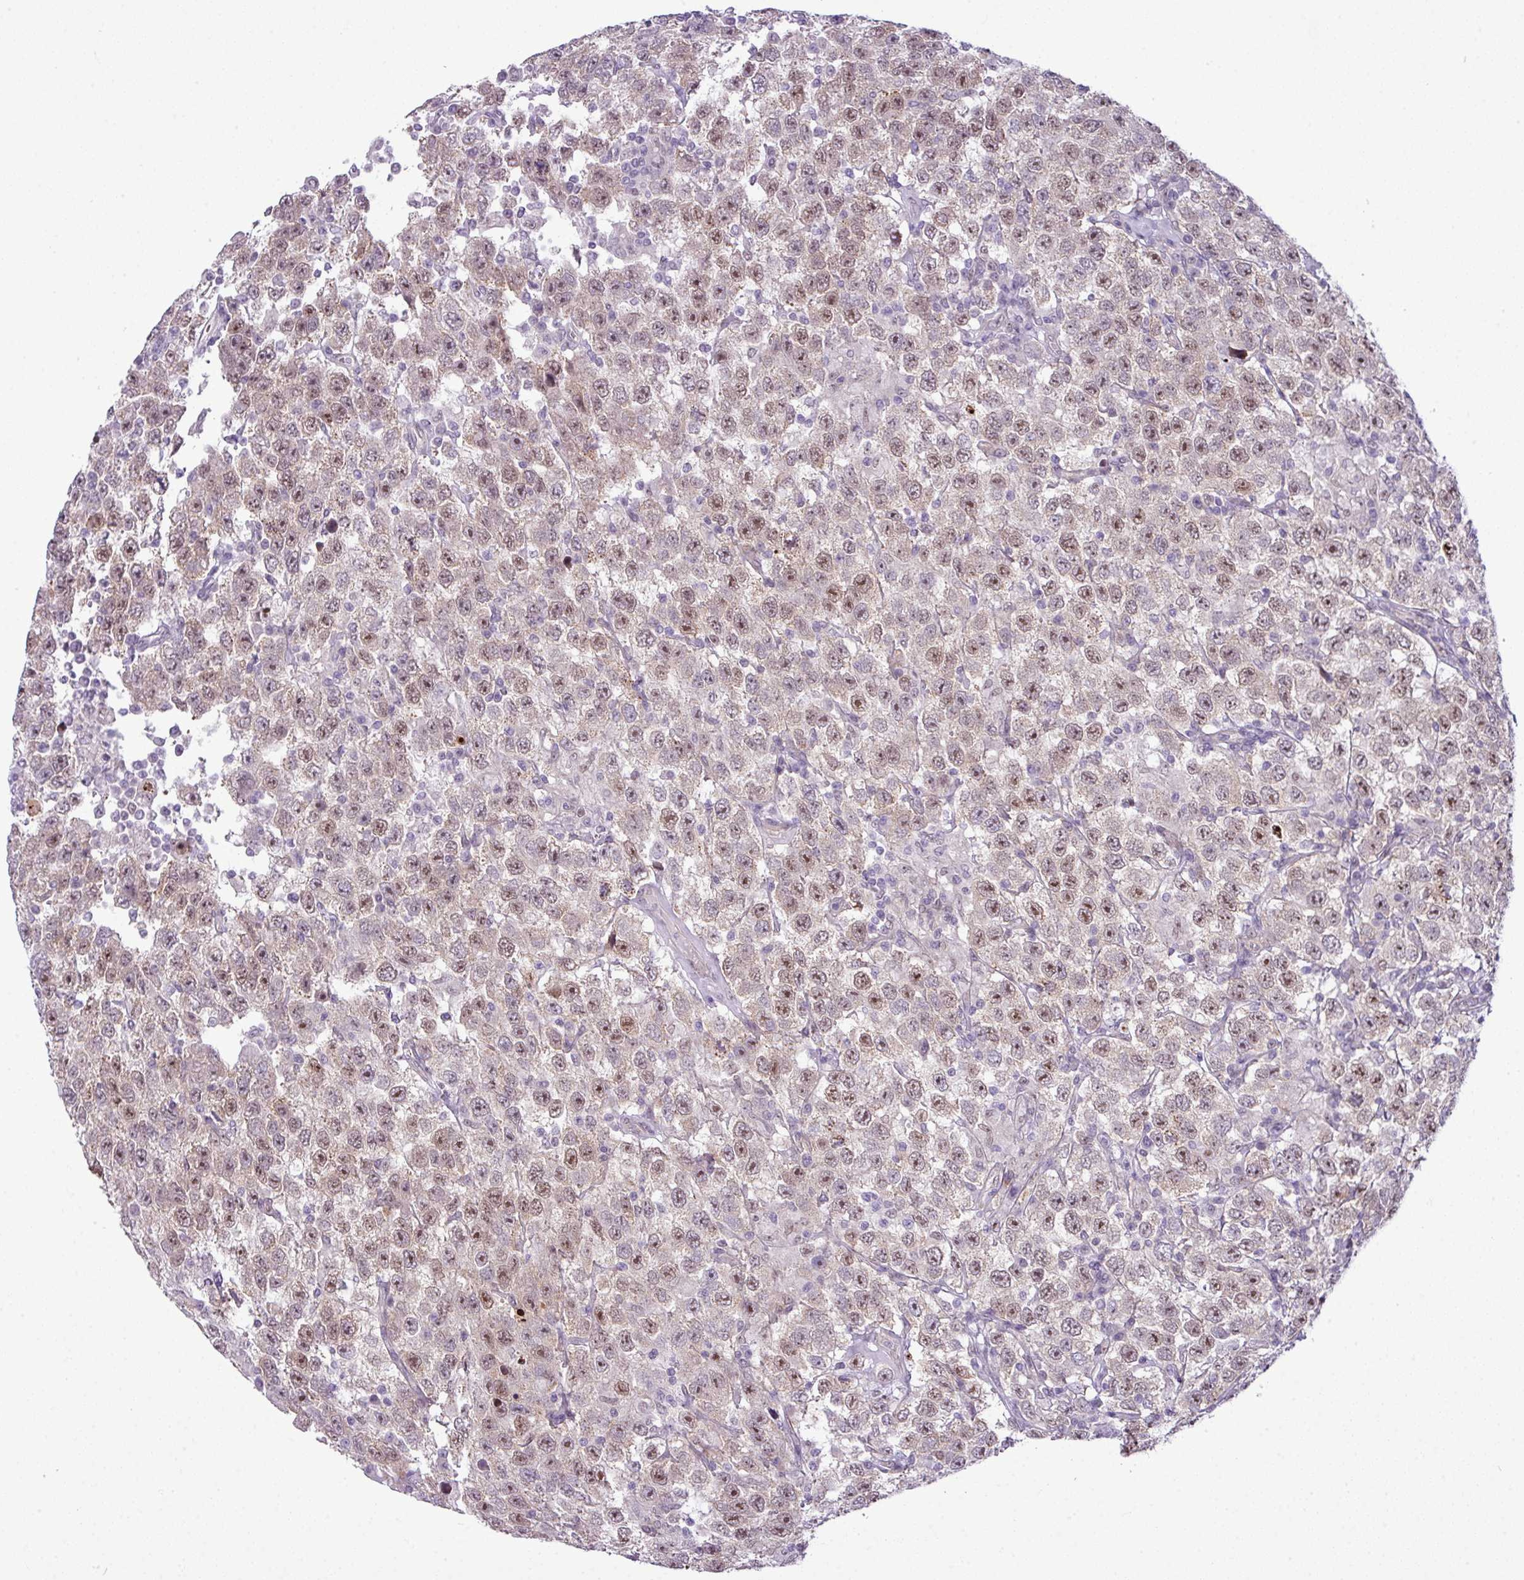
{"staining": {"intensity": "moderate", "quantity": ">75%", "location": "nuclear"}, "tissue": "testis cancer", "cell_type": "Tumor cells", "image_type": "cancer", "snomed": [{"axis": "morphology", "description": "Seminoma, NOS"}, {"axis": "topography", "description": "Testis"}], "caption": "Testis cancer (seminoma) stained with a brown dye reveals moderate nuclear positive staining in about >75% of tumor cells.", "gene": "MAK16", "patient": {"sex": "male", "age": 41}}